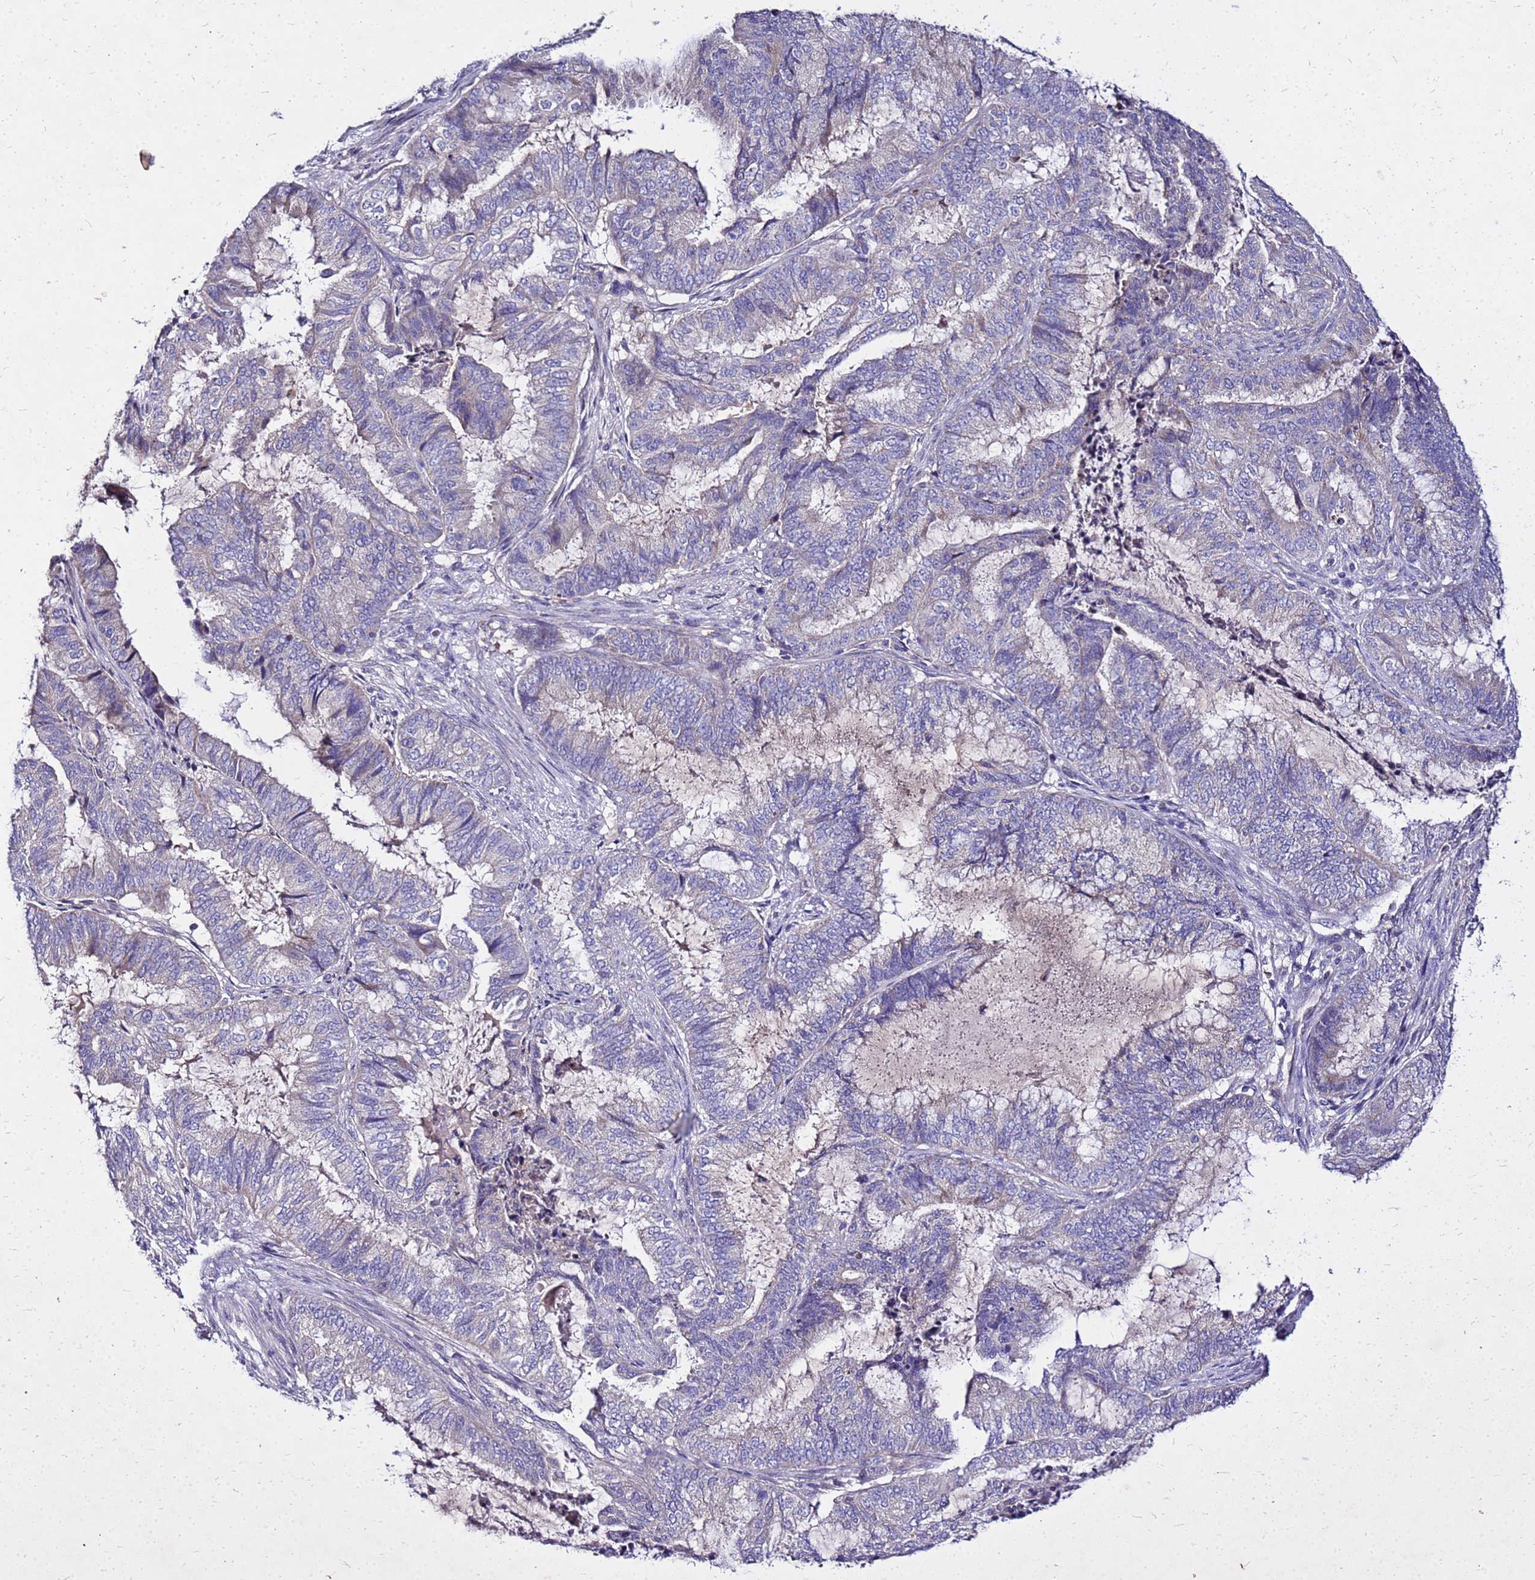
{"staining": {"intensity": "negative", "quantity": "none", "location": "none"}, "tissue": "endometrial cancer", "cell_type": "Tumor cells", "image_type": "cancer", "snomed": [{"axis": "morphology", "description": "Adenocarcinoma, NOS"}, {"axis": "topography", "description": "Endometrium"}], "caption": "Protein analysis of adenocarcinoma (endometrial) shows no significant expression in tumor cells. (Immunohistochemistry, brightfield microscopy, high magnification).", "gene": "COX14", "patient": {"sex": "female", "age": 51}}